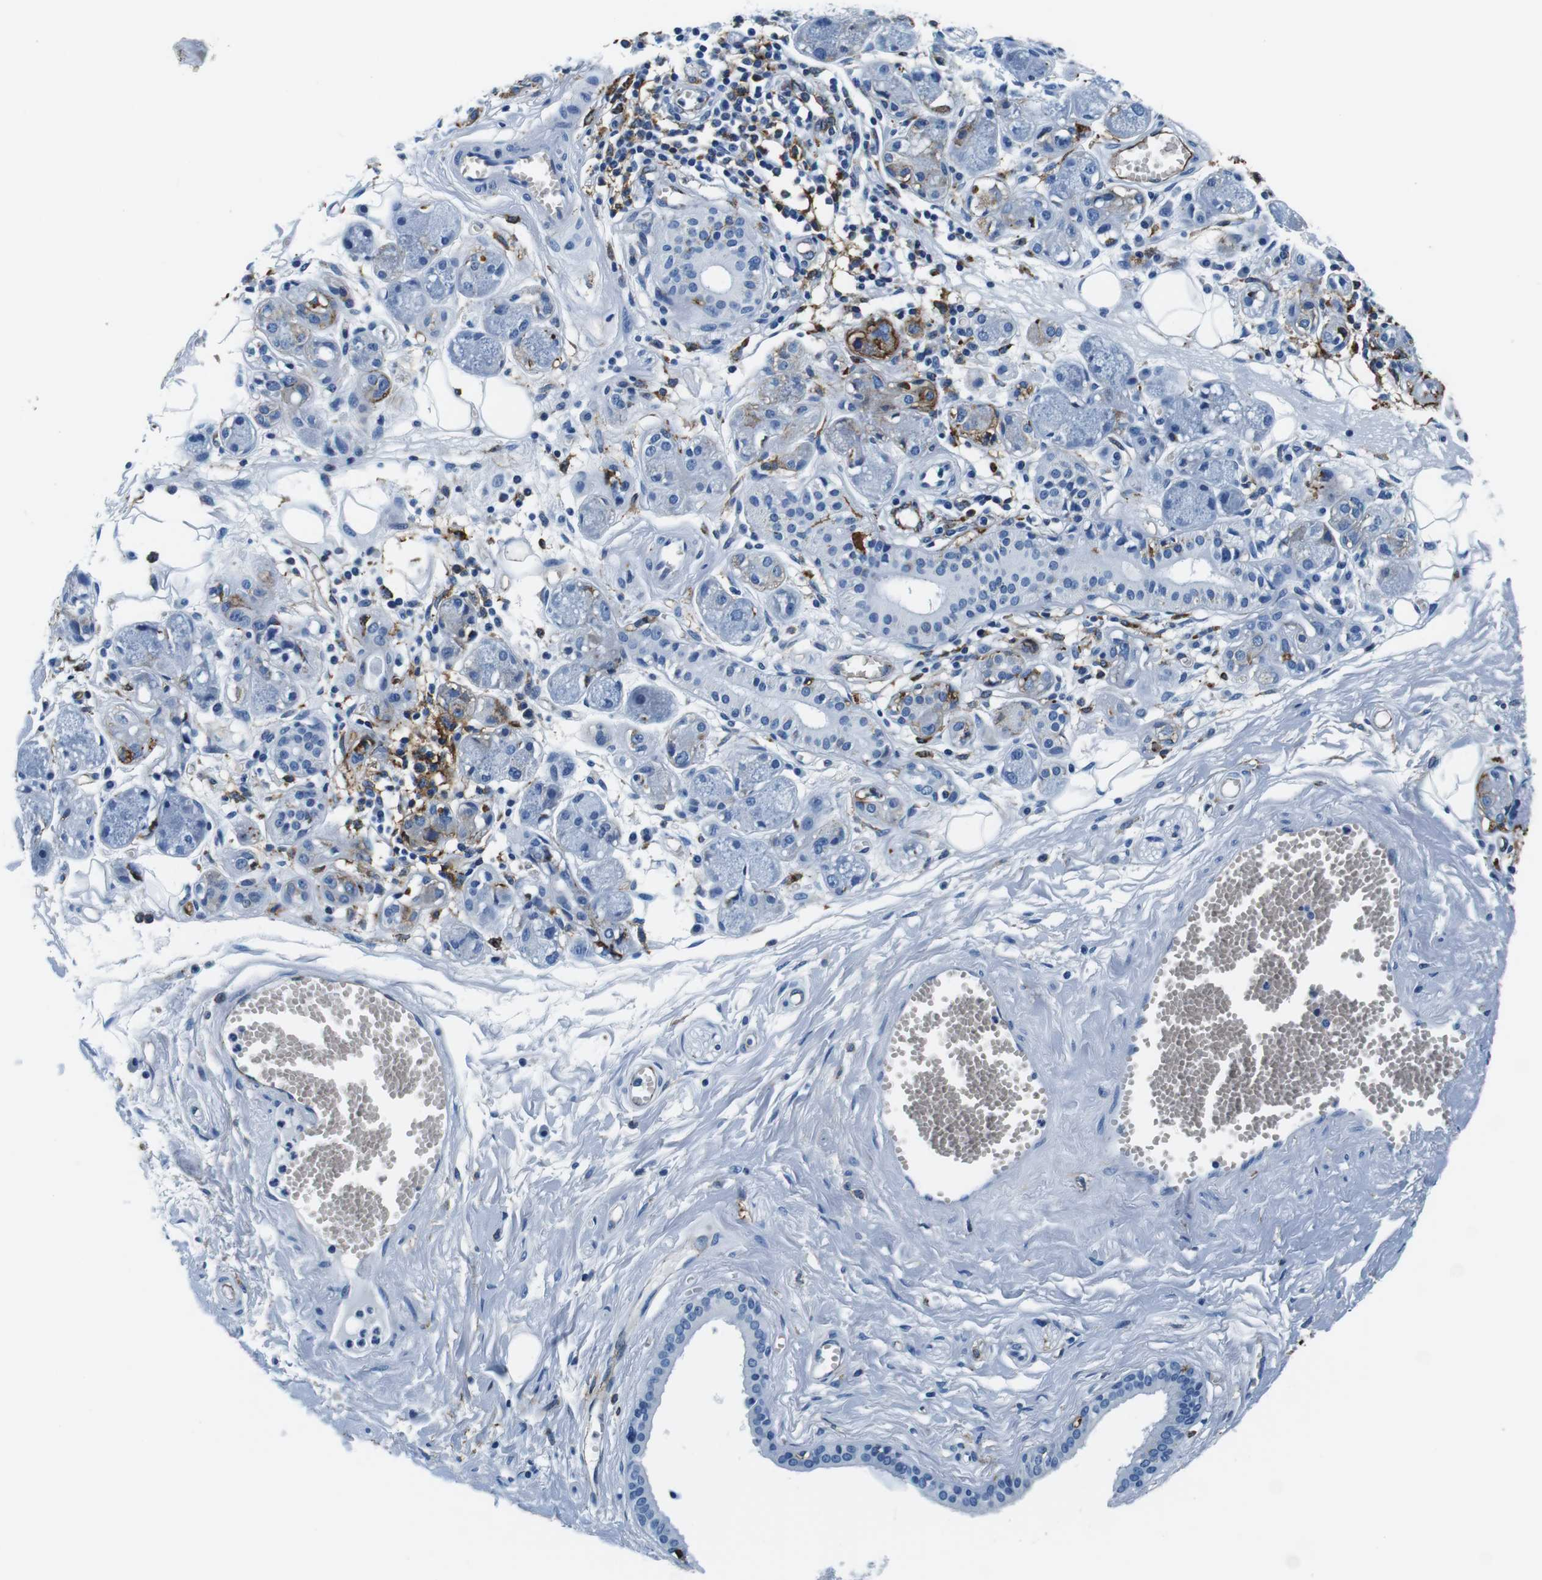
{"staining": {"intensity": "negative", "quantity": "none", "location": "none"}, "tissue": "adipose tissue", "cell_type": "Adipocytes", "image_type": "normal", "snomed": [{"axis": "morphology", "description": "Normal tissue, NOS"}, {"axis": "morphology", "description": "Inflammation, NOS"}, {"axis": "topography", "description": "Salivary gland"}, {"axis": "topography", "description": "Peripheral nerve tissue"}], "caption": "There is no significant expression in adipocytes of adipose tissue. (DAB immunohistochemistry (IHC) with hematoxylin counter stain).", "gene": "HLA", "patient": {"sex": "female", "age": 75}}